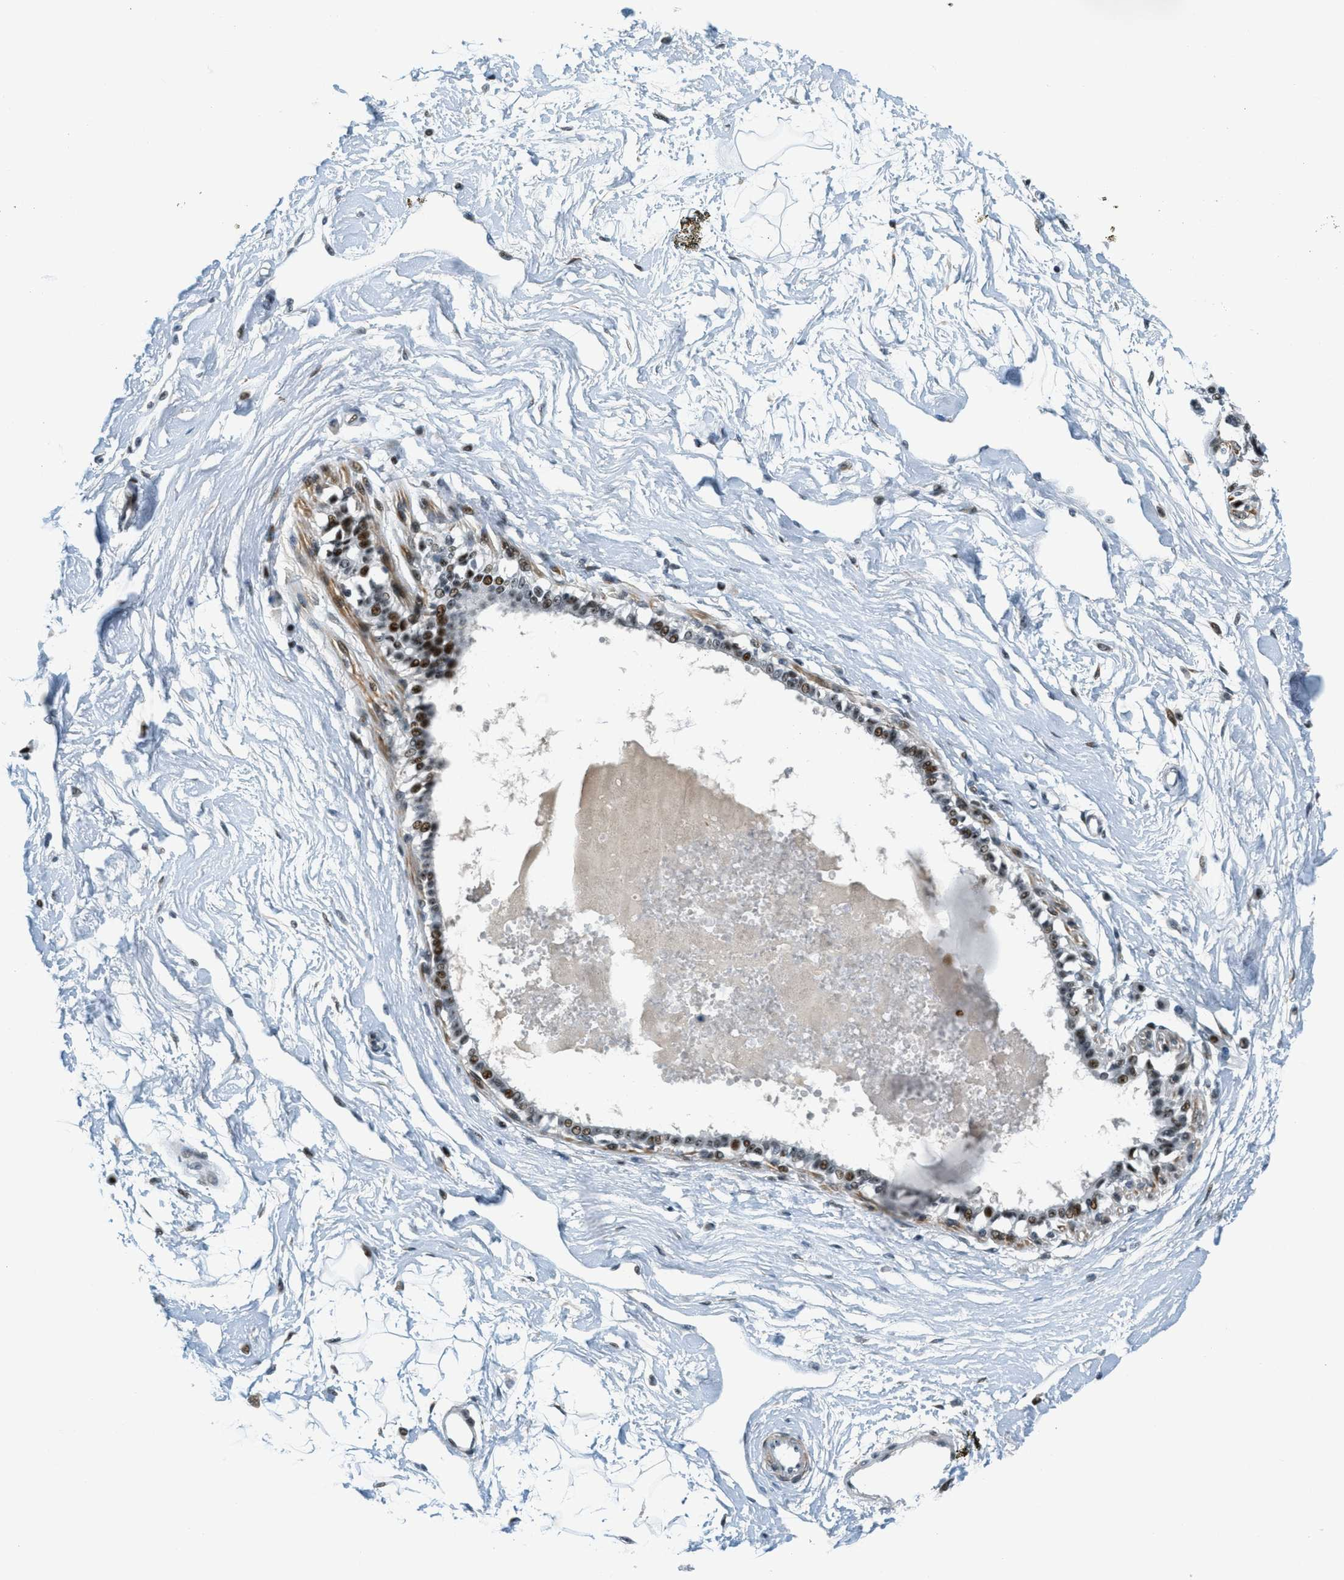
{"staining": {"intensity": "moderate", "quantity": "25%-75%", "location": "nuclear"}, "tissue": "breast", "cell_type": "Glandular cells", "image_type": "normal", "snomed": [{"axis": "morphology", "description": "Normal tissue, NOS"}, {"axis": "topography", "description": "Breast"}], "caption": "Protein expression analysis of unremarkable human breast reveals moderate nuclear expression in about 25%-75% of glandular cells. (brown staining indicates protein expression, while blue staining denotes nuclei).", "gene": "ZDHHC23", "patient": {"sex": "female", "age": 45}}